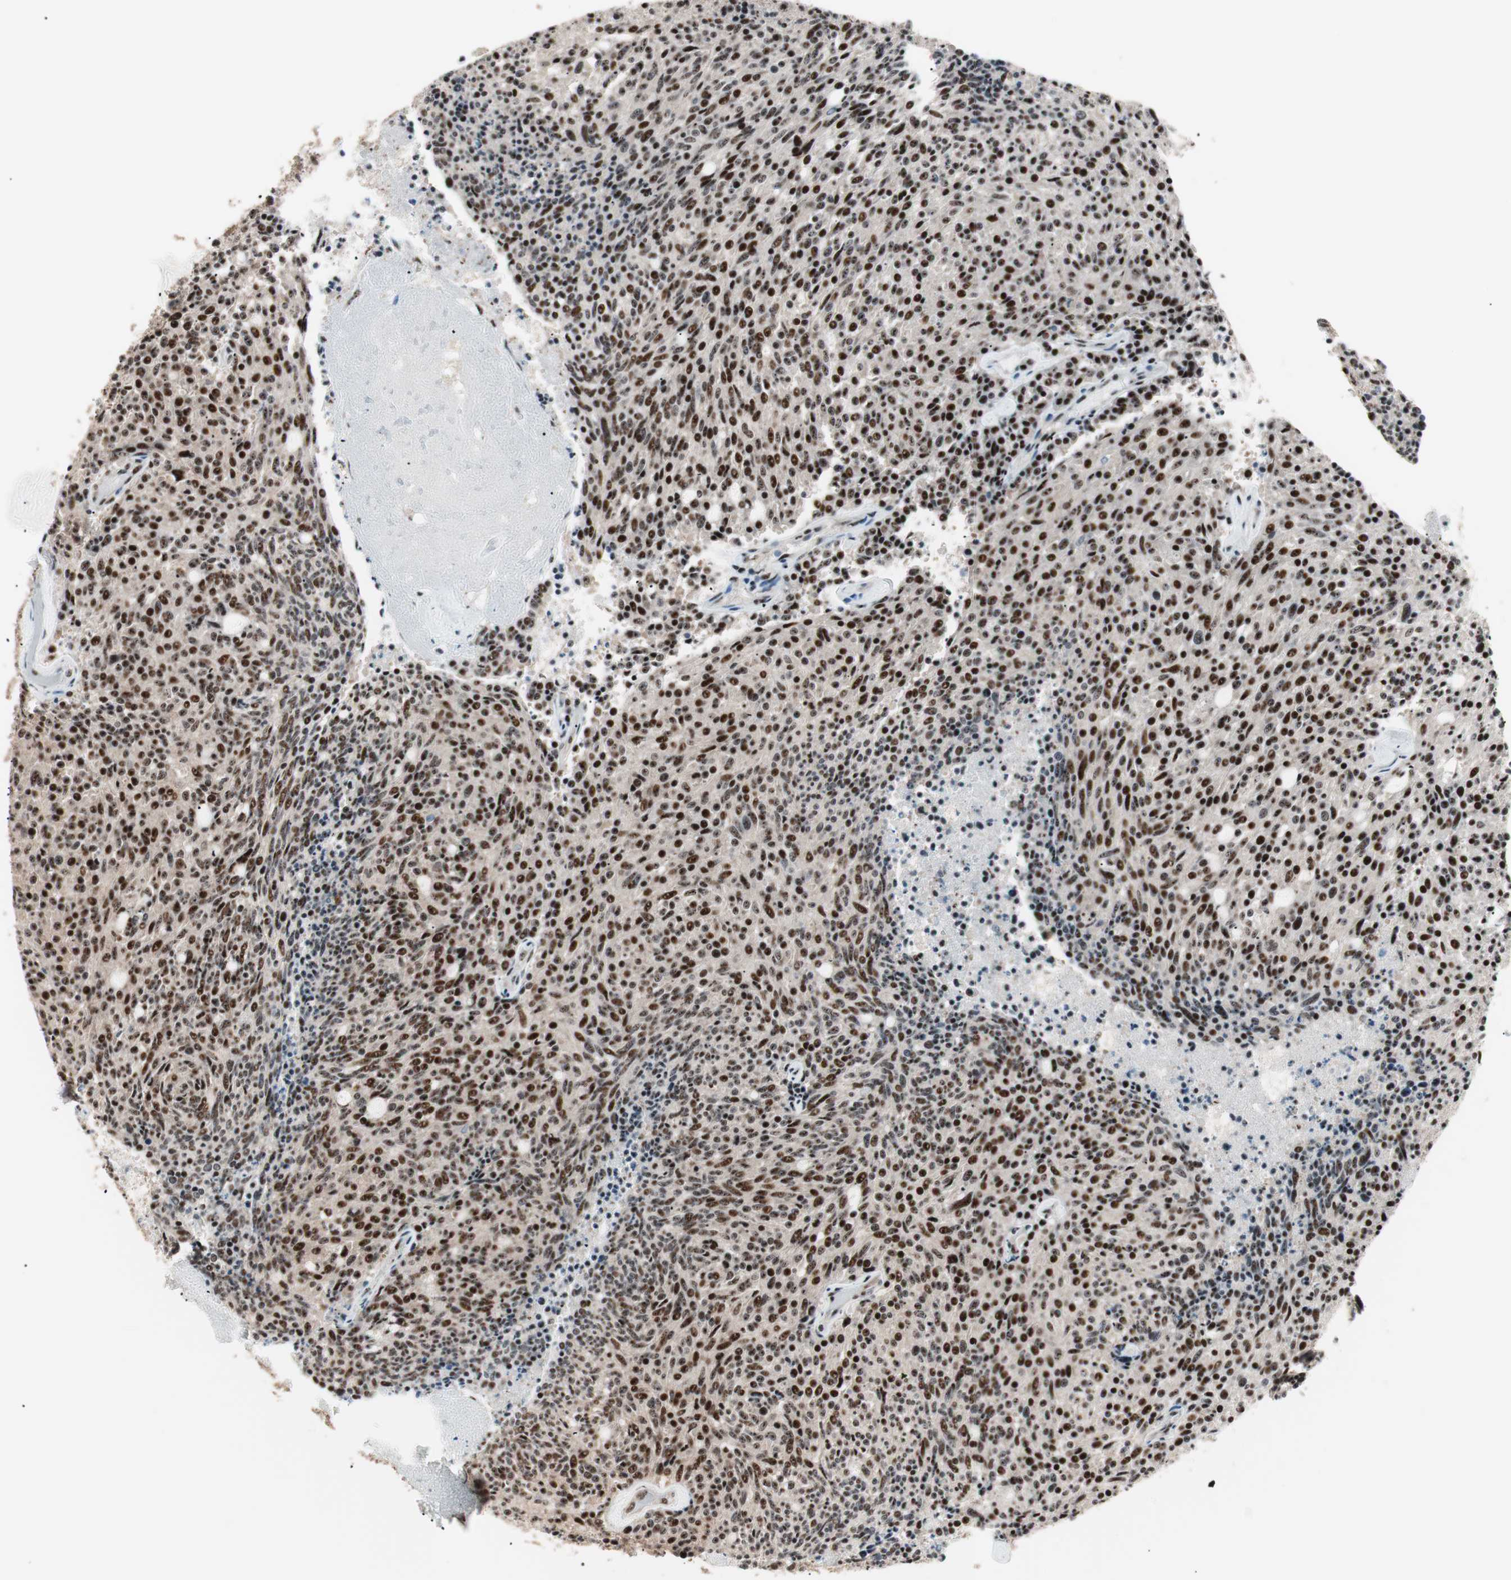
{"staining": {"intensity": "strong", "quantity": ">75%", "location": "nuclear"}, "tissue": "carcinoid", "cell_type": "Tumor cells", "image_type": "cancer", "snomed": [{"axis": "morphology", "description": "Carcinoid, malignant, NOS"}, {"axis": "topography", "description": "Pancreas"}], "caption": "Malignant carcinoid stained with DAB immunohistochemistry demonstrates high levels of strong nuclear positivity in about >75% of tumor cells. The protein of interest is stained brown, and the nuclei are stained in blue (DAB IHC with brightfield microscopy, high magnification).", "gene": "NR5A2", "patient": {"sex": "female", "age": 54}}